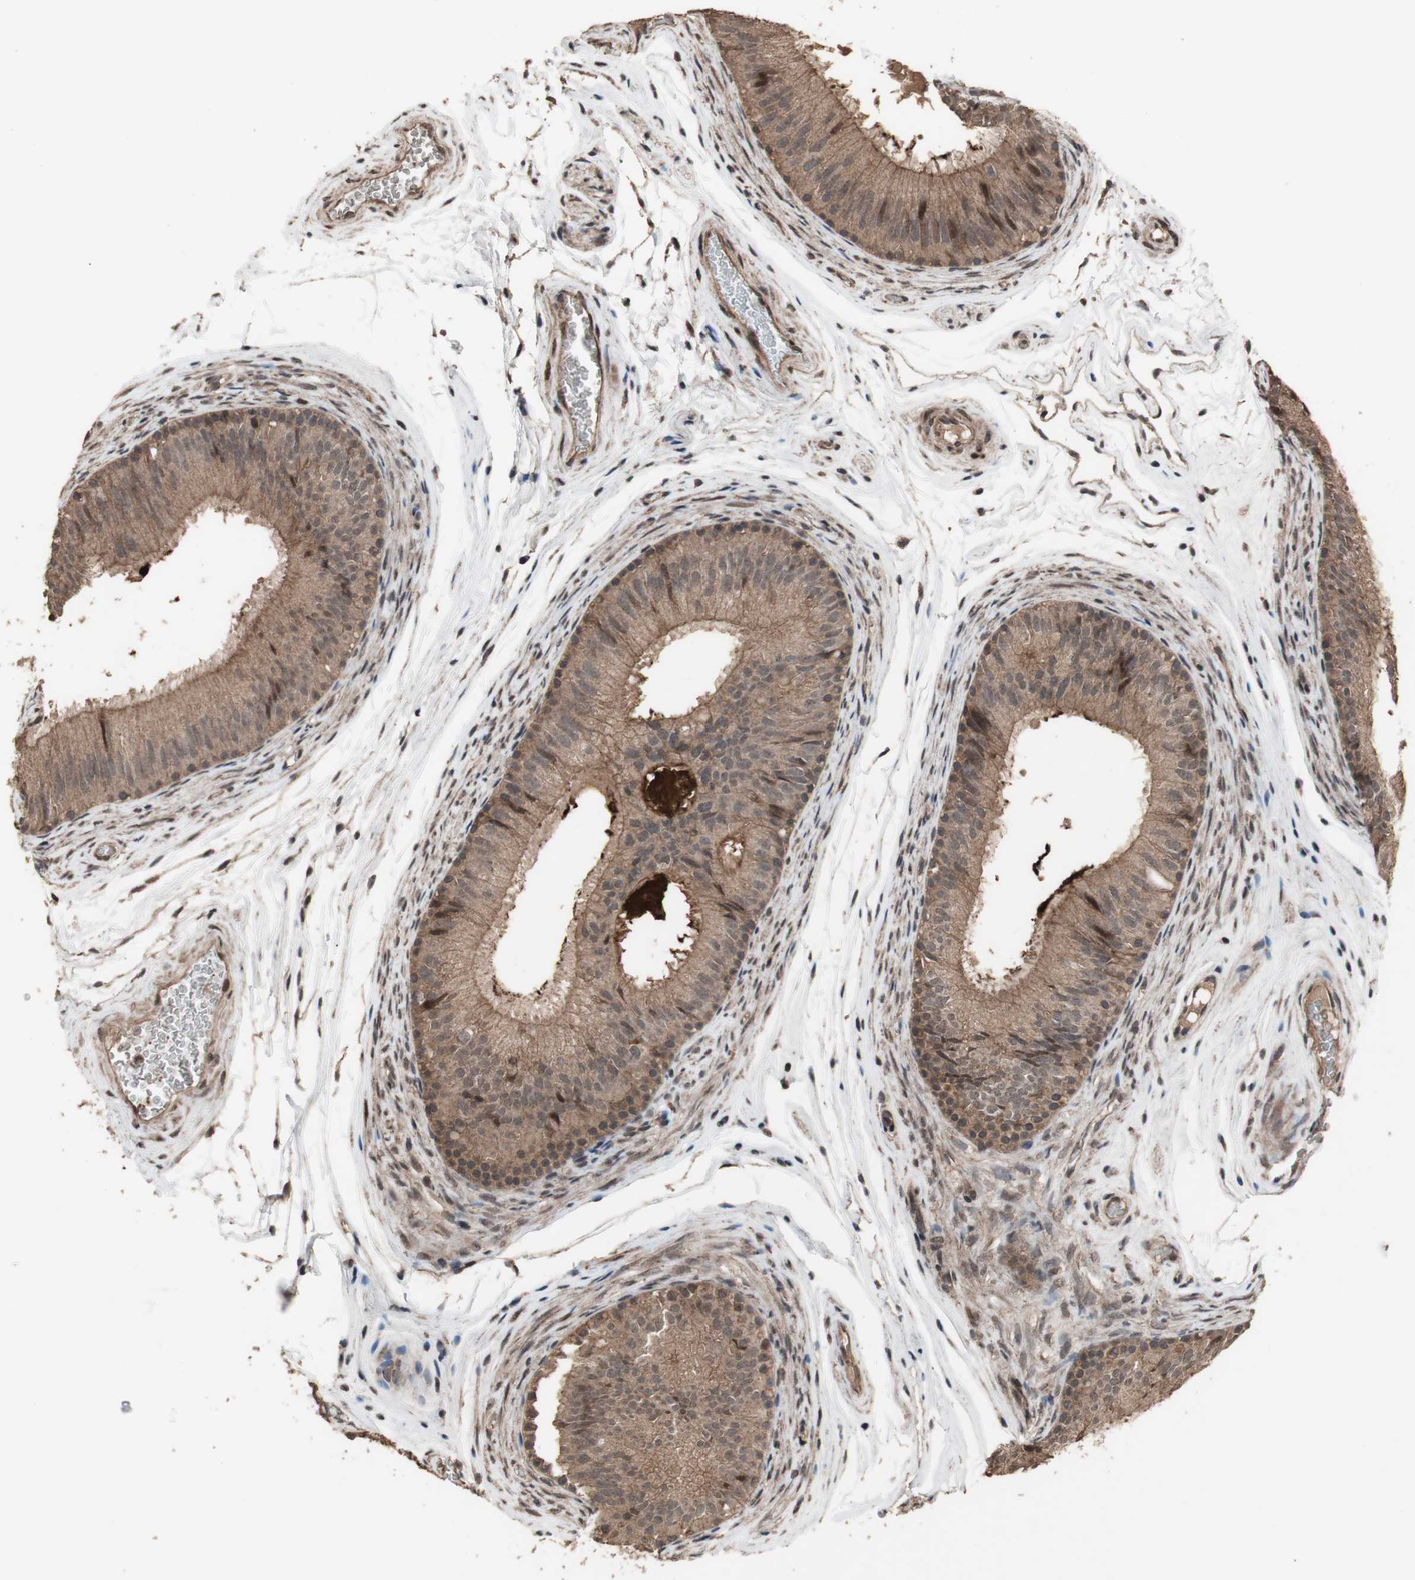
{"staining": {"intensity": "moderate", "quantity": ">75%", "location": "cytoplasmic/membranous,nuclear"}, "tissue": "epididymis", "cell_type": "Glandular cells", "image_type": "normal", "snomed": [{"axis": "morphology", "description": "Normal tissue, NOS"}, {"axis": "topography", "description": "Epididymis"}], "caption": "Brown immunohistochemical staining in normal human epididymis reveals moderate cytoplasmic/membranous,nuclear expression in about >75% of glandular cells.", "gene": "KANSL1", "patient": {"sex": "male", "age": 36}}